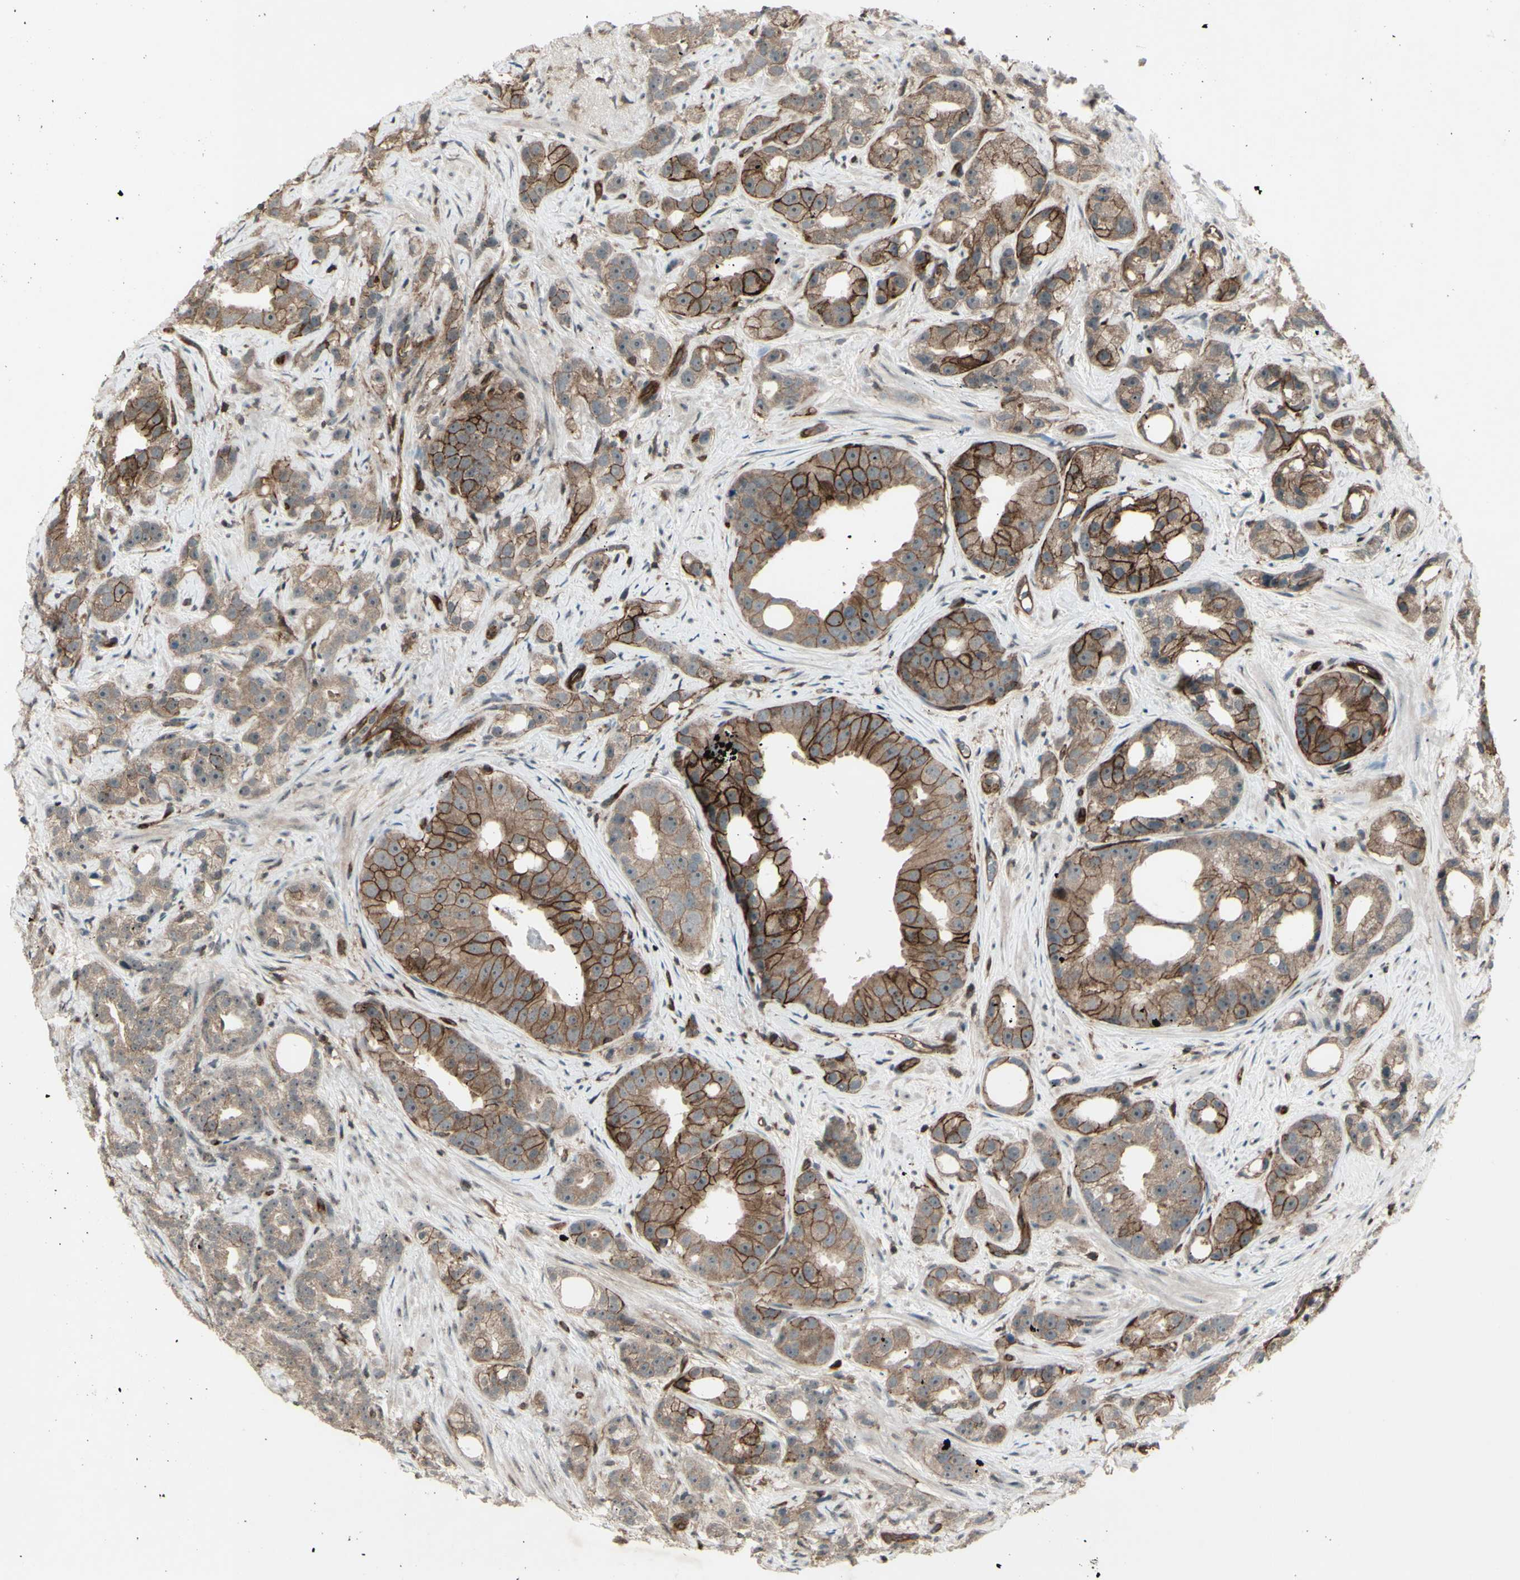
{"staining": {"intensity": "strong", "quantity": "25%-75%", "location": "cytoplasmic/membranous"}, "tissue": "prostate cancer", "cell_type": "Tumor cells", "image_type": "cancer", "snomed": [{"axis": "morphology", "description": "Adenocarcinoma, Low grade"}, {"axis": "topography", "description": "Prostate"}], "caption": "Protein staining of low-grade adenocarcinoma (prostate) tissue displays strong cytoplasmic/membranous expression in about 25%-75% of tumor cells.", "gene": "FXYD5", "patient": {"sex": "male", "age": 89}}